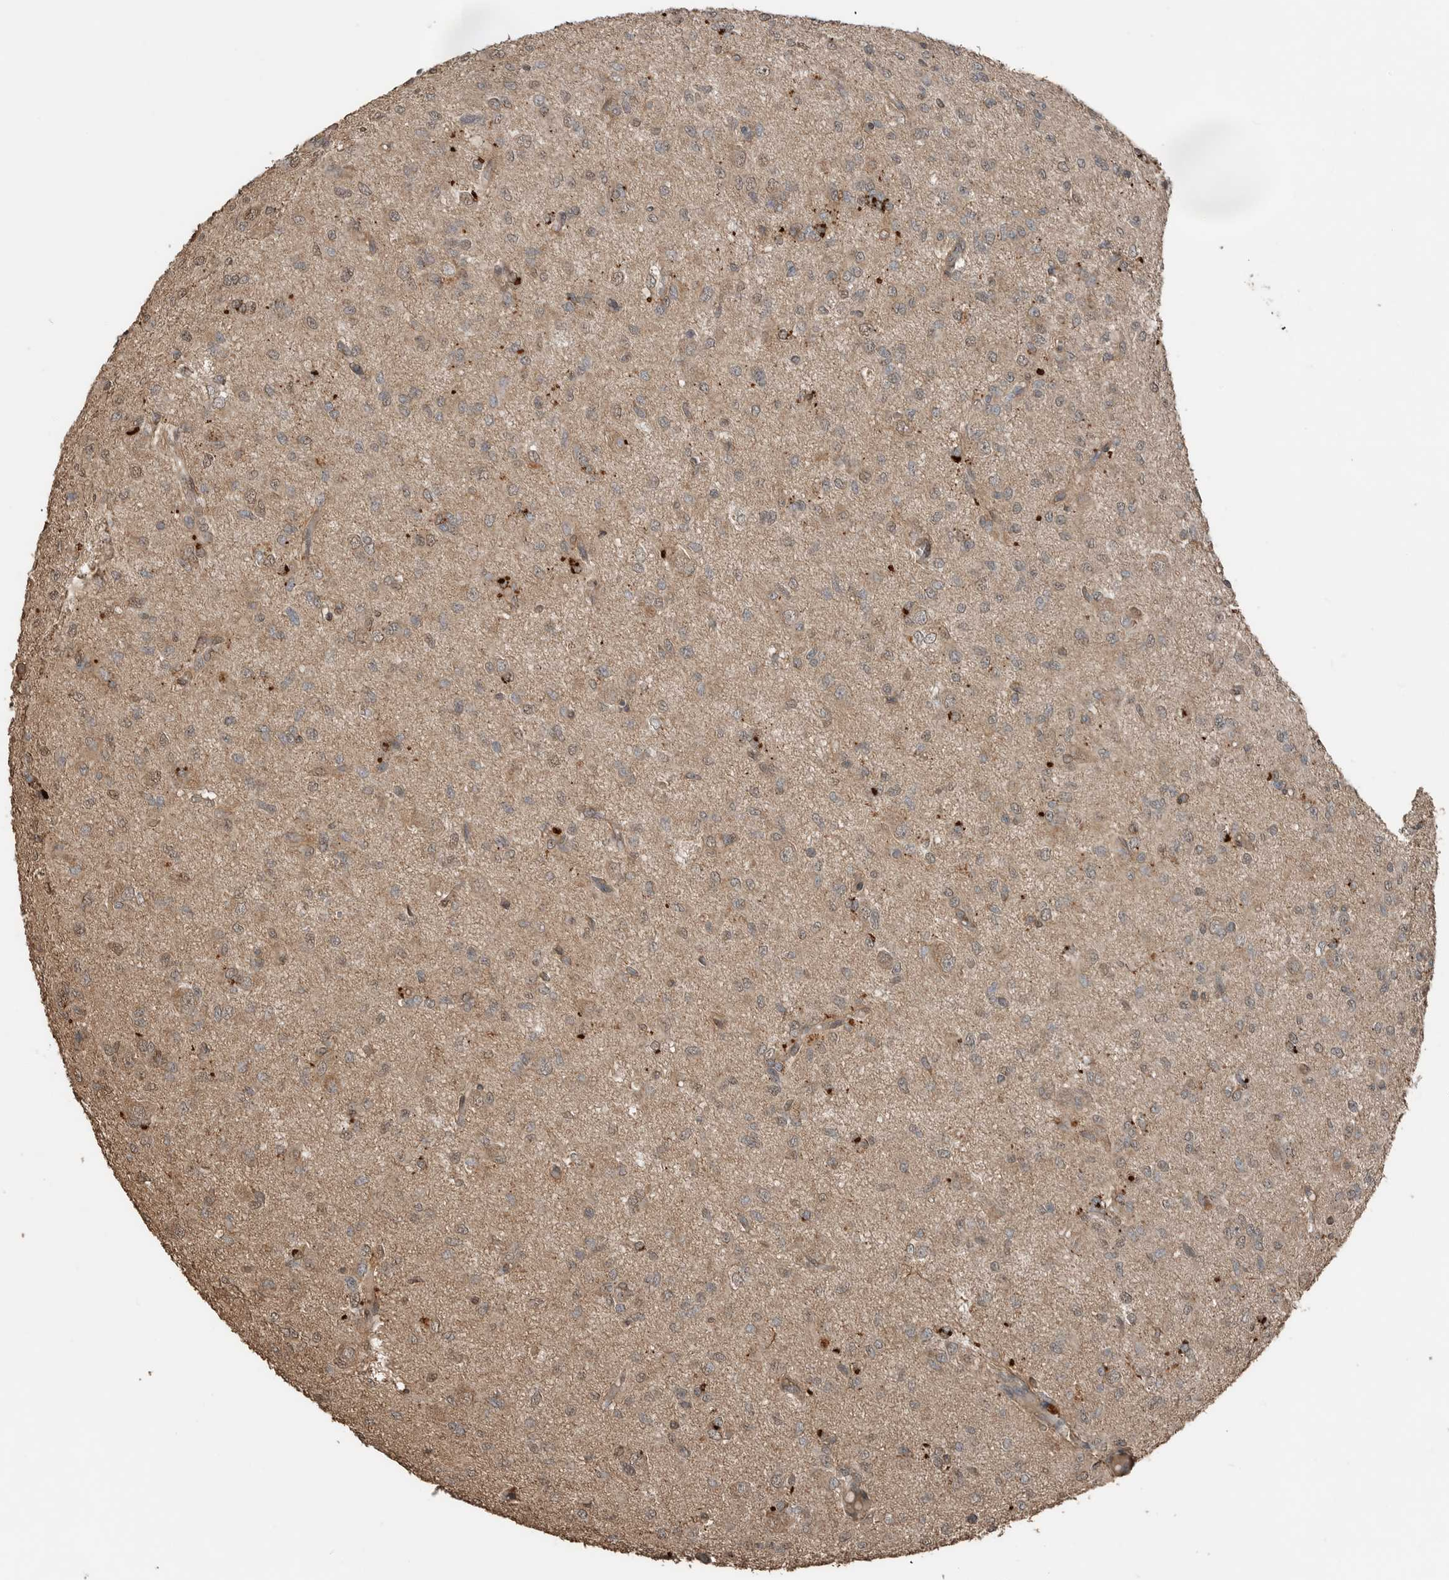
{"staining": {"intensity": "weak", "quantity": ">75%", "location": "cytoplasmic/membranous,nuclear"}, "tissue": "glioma", "cell_type": "Tumor cells", "image_type": "cancer", "snomed": [{"axis": "morphology", "description": "Glioma, malignant, High grade"}, {"axis": "topography", "description": "Brain"}], "caption": "Immunohistochemical staining of glioma exhibits low levels of weak cytoplasmic/membranous and nuclear expression in about >75% of tumor cells.", "gene": "BLZF1", "patient": {"sex": "female", "age": 59}}